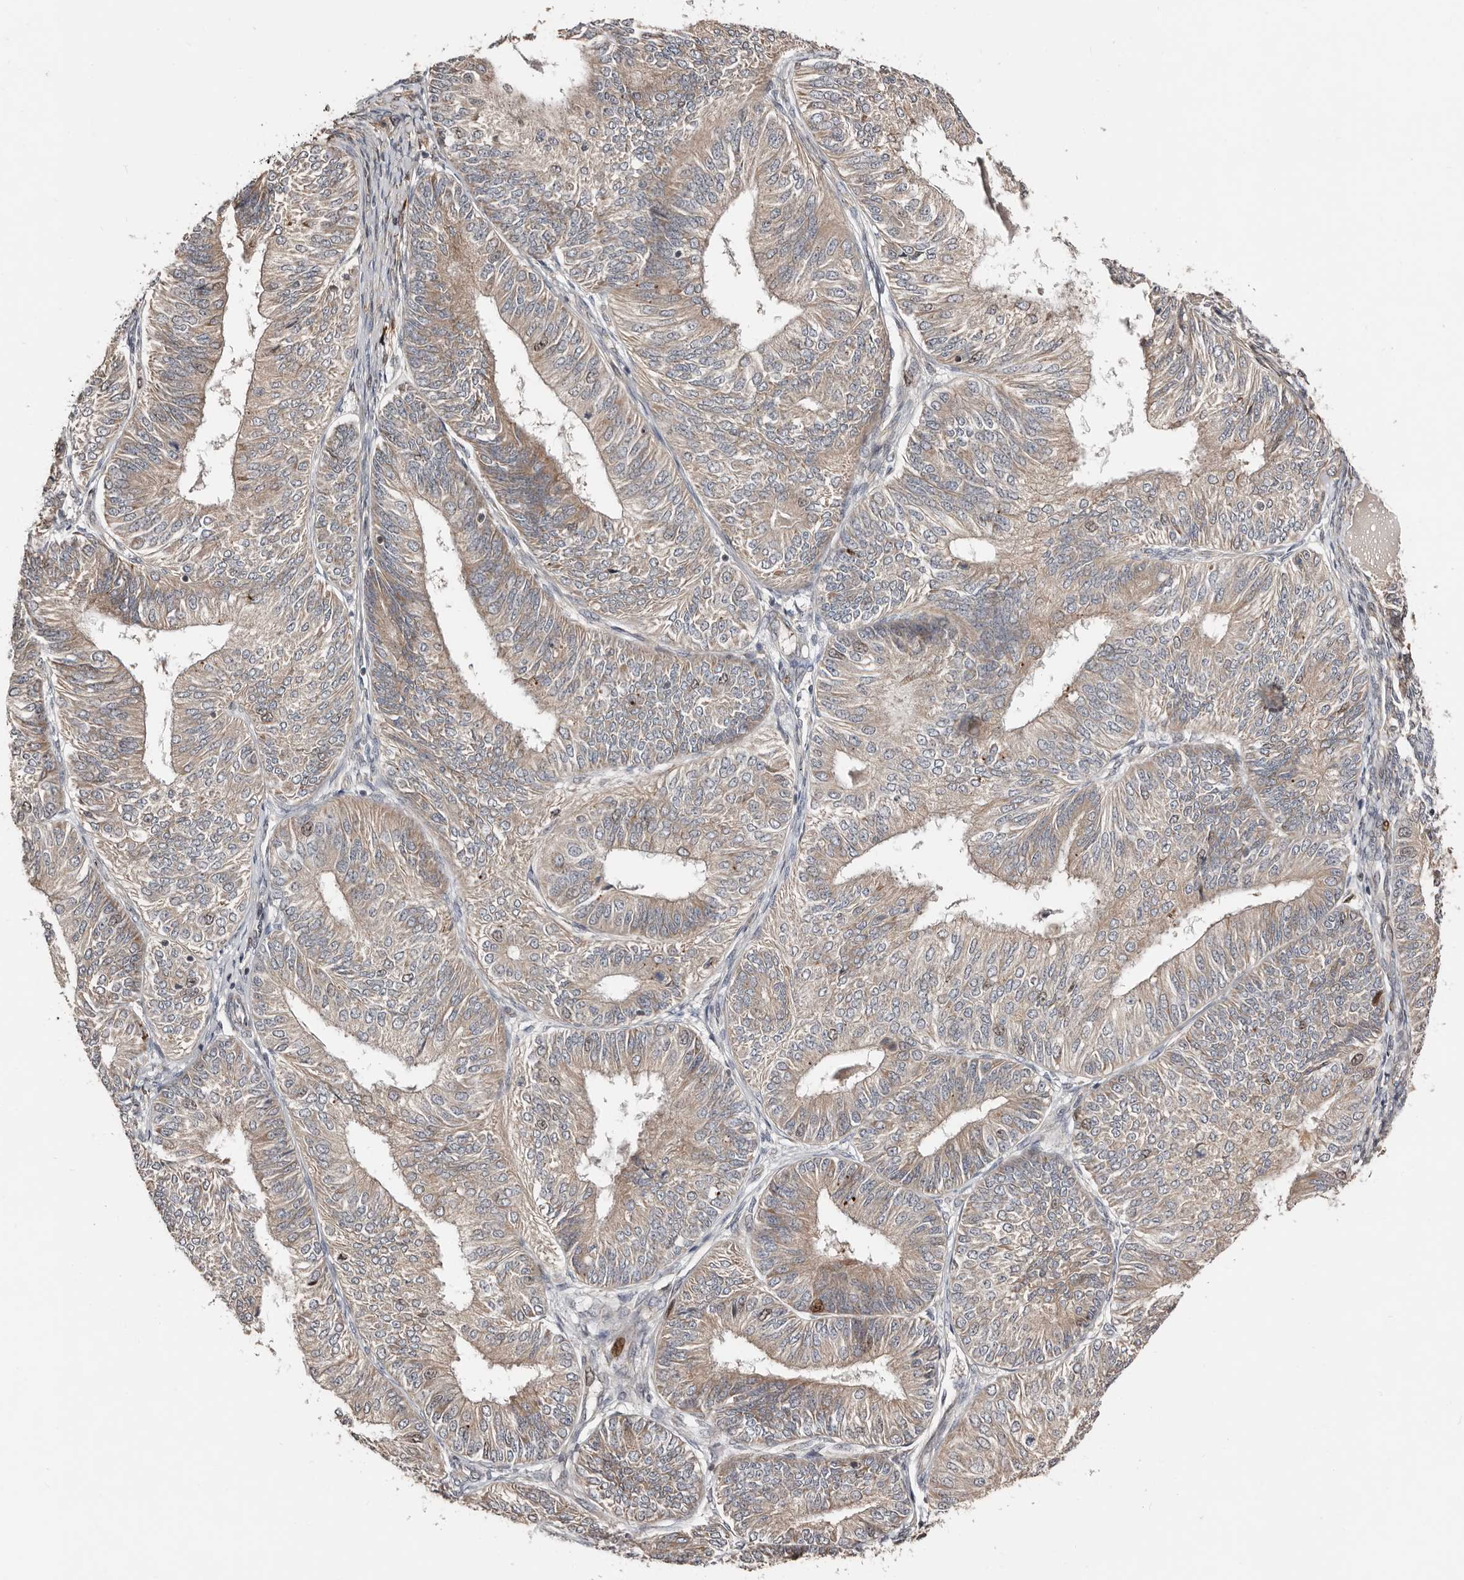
{"staining": {"intensity": "weak", "quantity": ">75%", "location": "cytoplasmic/membranous"}, "tissue": "endometrial cancer", "cell_type": "Tumor cells", "image_type": "cancer", "snomed": [{"axis": "morphology", "description": "Adenocarcinoma, NOS"}, {"axis": "topography", "description": "Endometrium"}], "caption": "This image reveals IHC staining of human adenocarcinoma (endometrial), with low weak cytoplasmic/membranous expression in about >75% of tumor cells.", "gene": "SMYD4", "patient": {"sex": "female", "age": 58}}